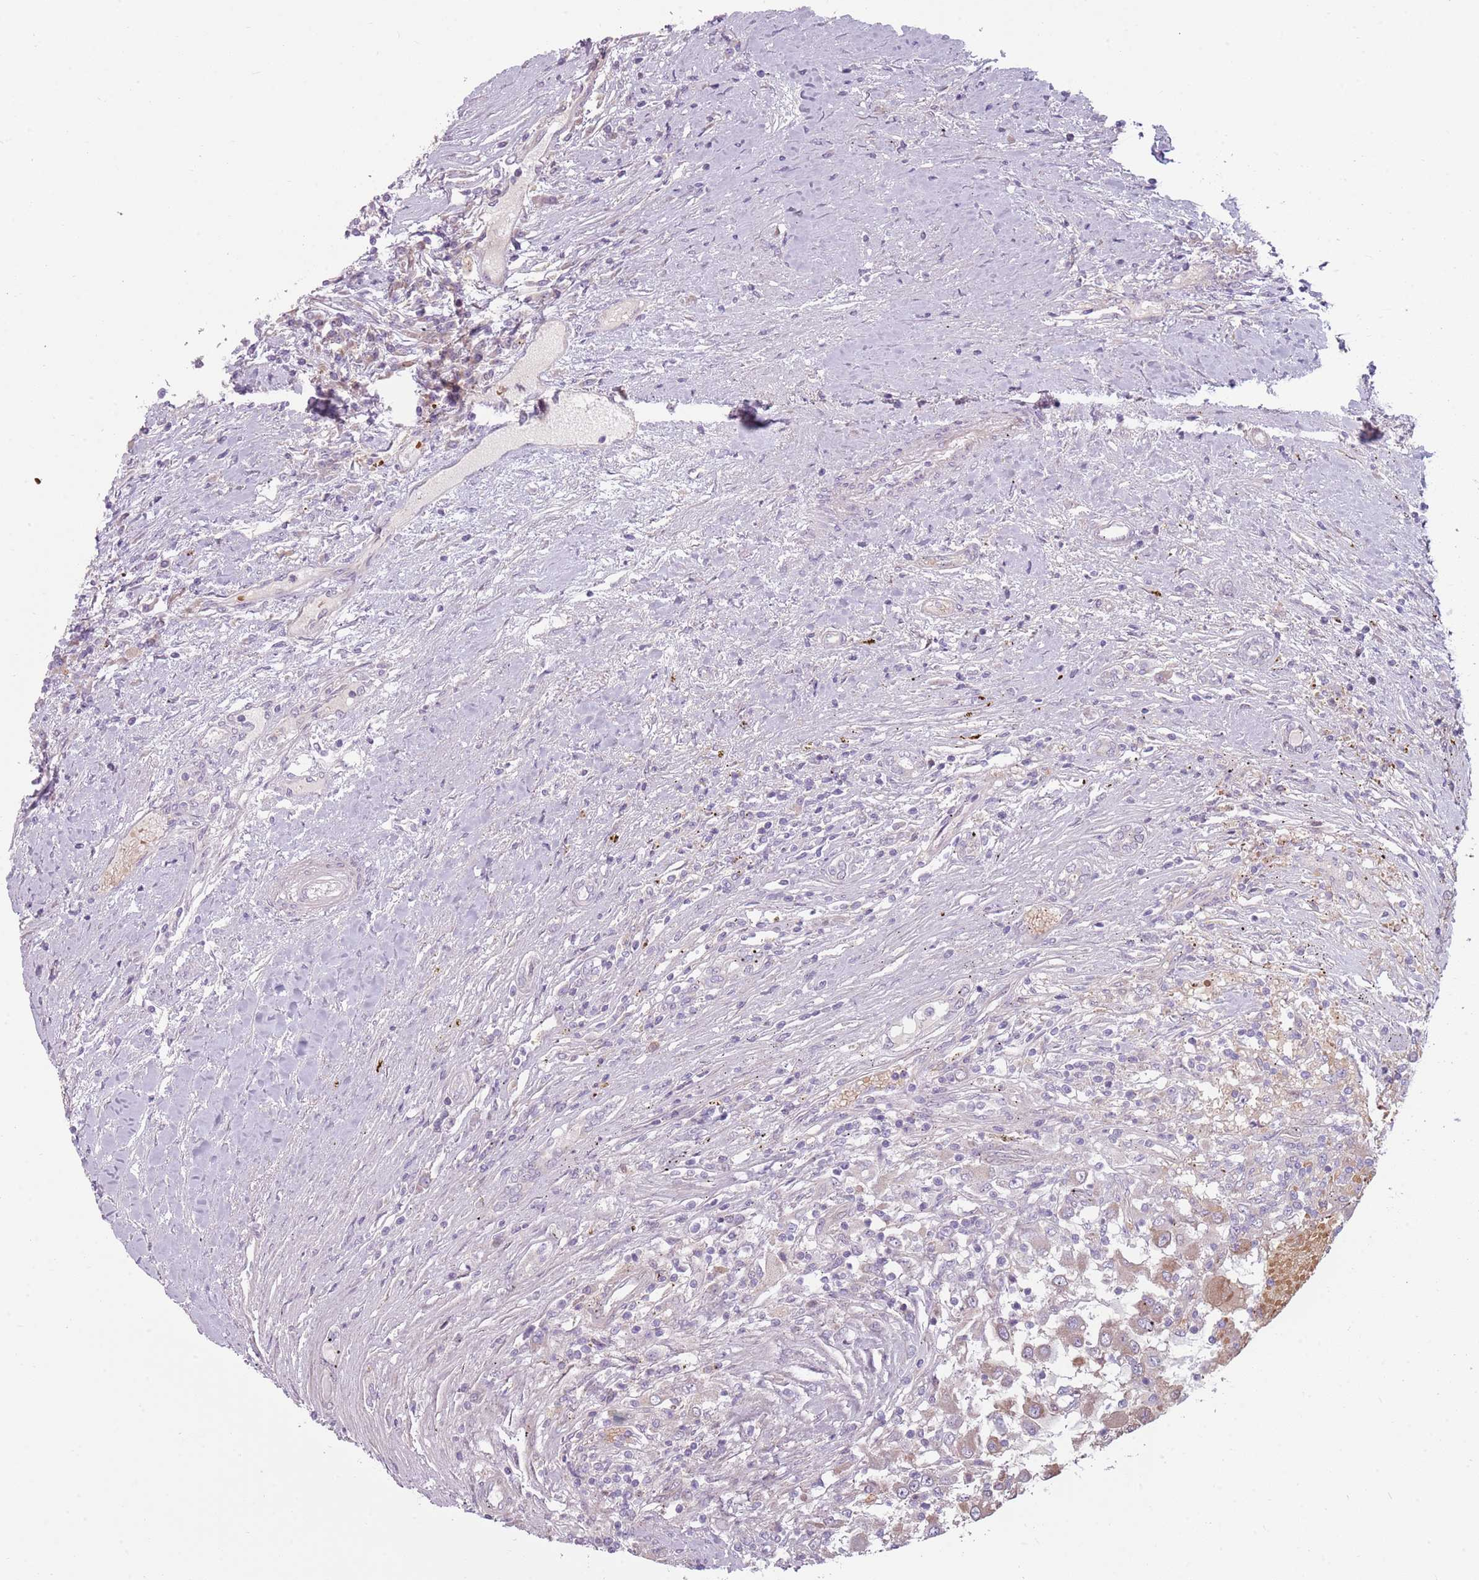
{"staining": {"intensity": "weak", "quantity": "<25%", "location": "cytoplasmic/membranous"}, "tissue": "renal cancer", "cell_type": "Tumor cells", "image_type": "cancer", "snomed": [{"axis": "morphology", "description": "Adenocarcinoma, NOS"}, {"axis": "topography", "description": "Kidney"}], "caption": "A histopathology image of human renal cancer (adenocarcinoma) is negative for staining in tumor cells. (Brightfield microscopy of DAB immunohistochemistry at high magnification).", "gene": "HSPA14", "patient": {"sex": "female", "age": 67}}